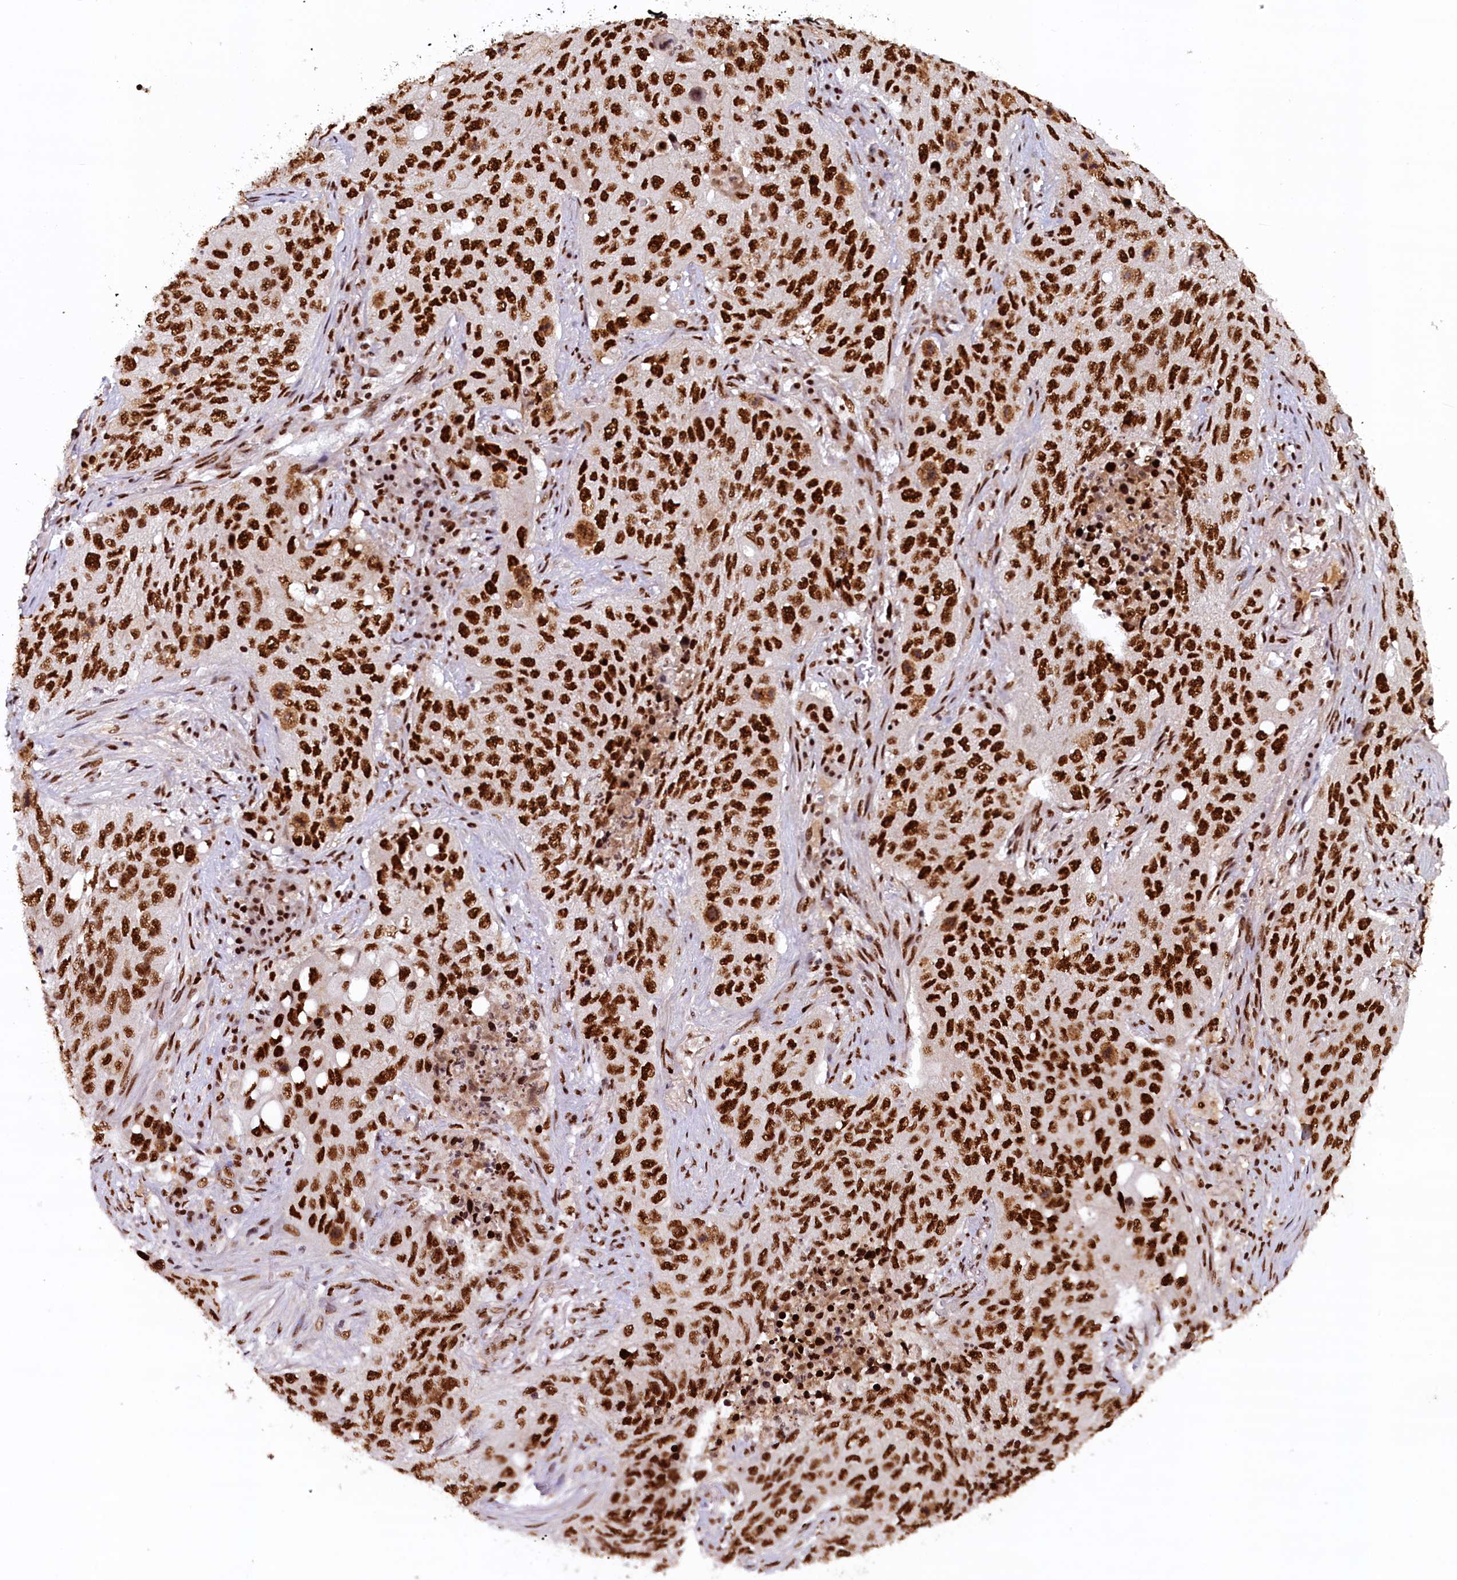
{"staining": {"intensity": "strong", "quantity": ">75%", "location": "nuclear"}, "tissue": "lung cancer", "cell_type": "Tumor cells", "image_type": "cancer", "snomed": [{"axis": "morphology", "description": "Squamous cell carcinoma, NOS"}, {"axis": "topography", "description": "Lung"}], "caption": "Tumor cells demonstrate high levels of strong nuclear expression in approximately >75% of cells in human lung cancer (squamous cell carcinoma).", "gene": "ZC3H18", "patient": {"sex": "female", "age": 63}}